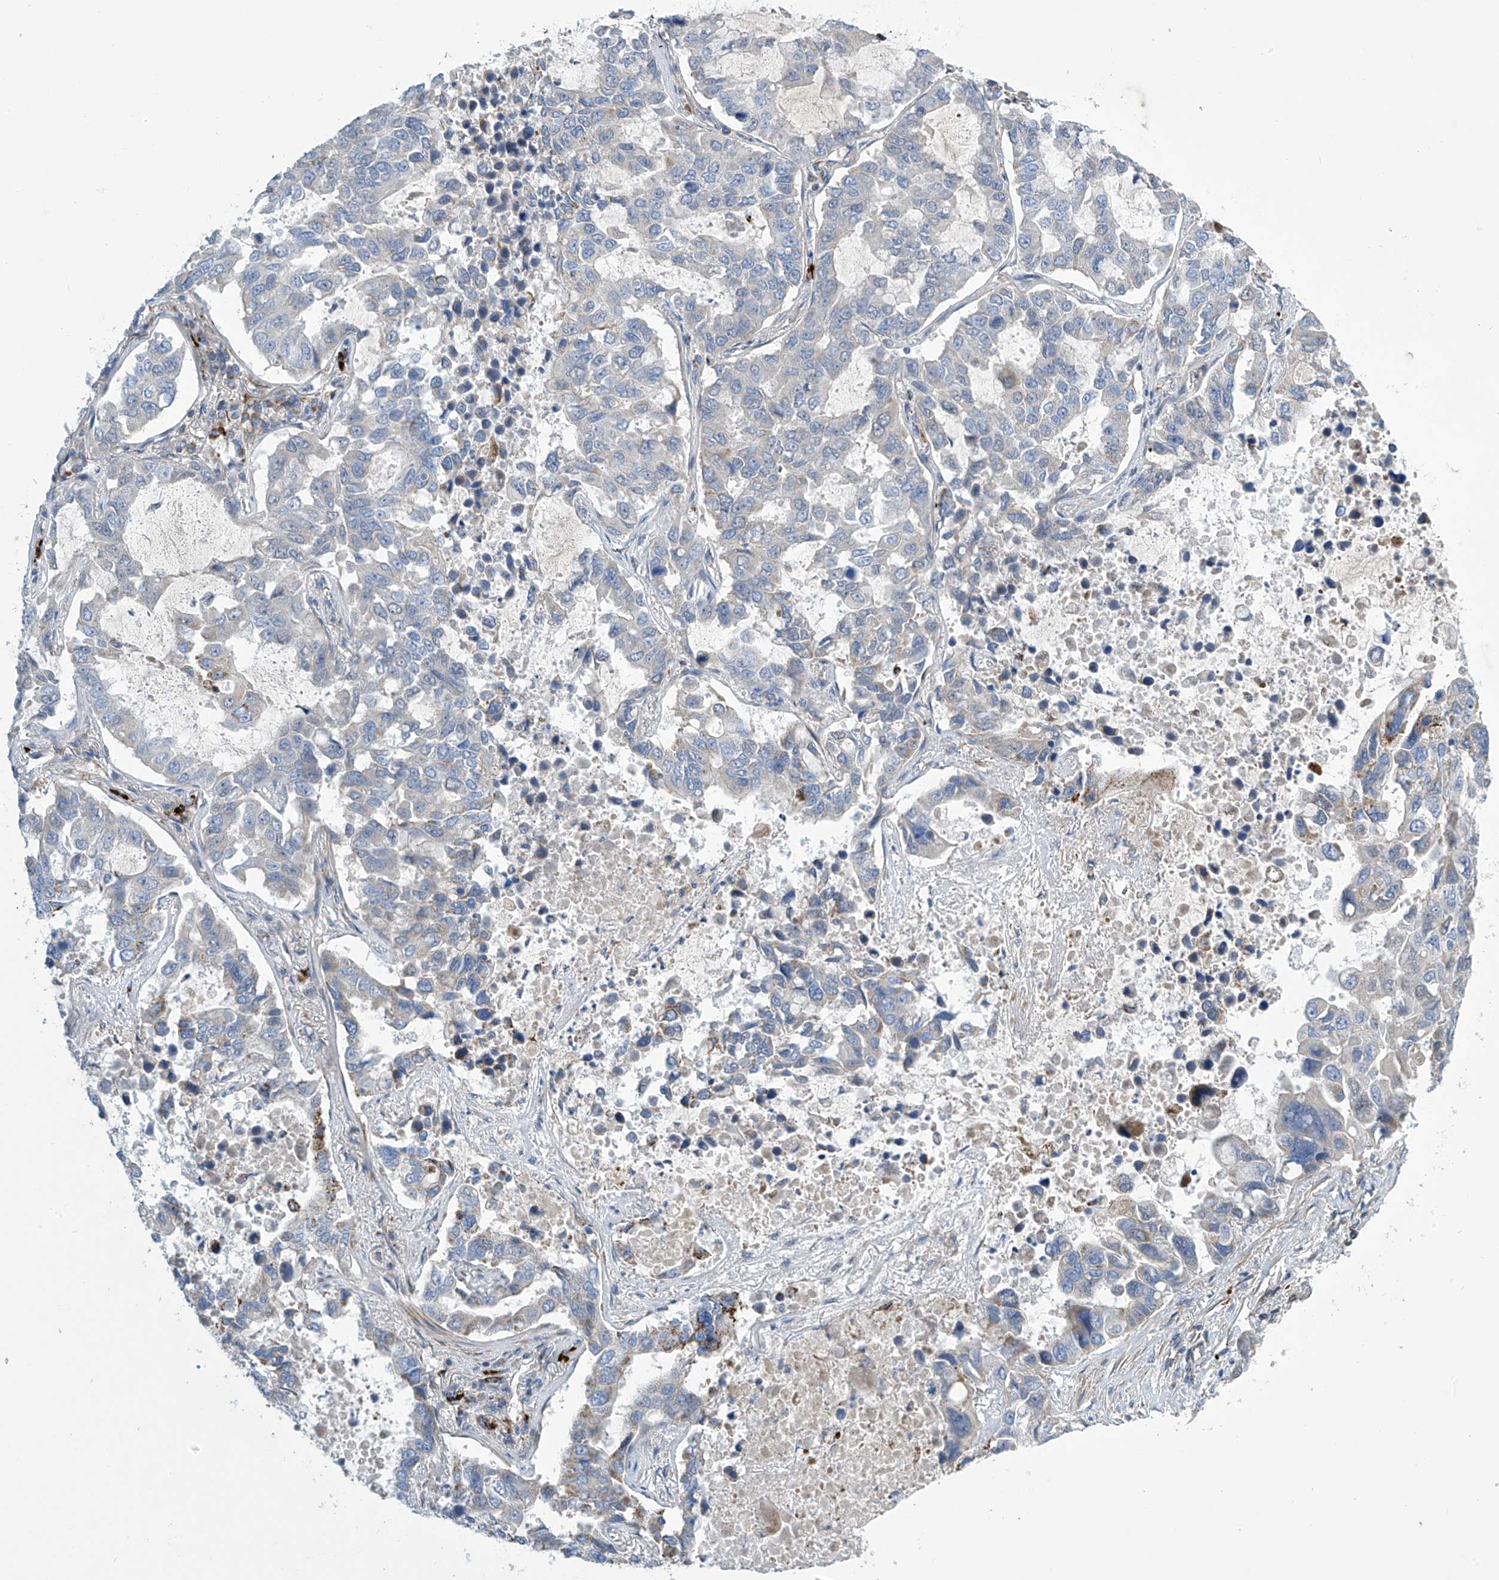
{"staining": {"intensity": "negative", "quantity": "none", "location": "none"}, "tissue": "lung cancer", "cell_type": "Tumor cells", "image_type": "cancer", "snomed": [{"axis": "morphology", "description": "Adenocarcinoma, NOS"}, {"axis": "topography", "description": "Lung"}], "caption": "Immunohistochemical staining of human lung cancer (adenocarcinoma) reveals no significant expression in tumor cells.", "gene": "IBA57", "patient": {"sex": "male", "age": 64}}